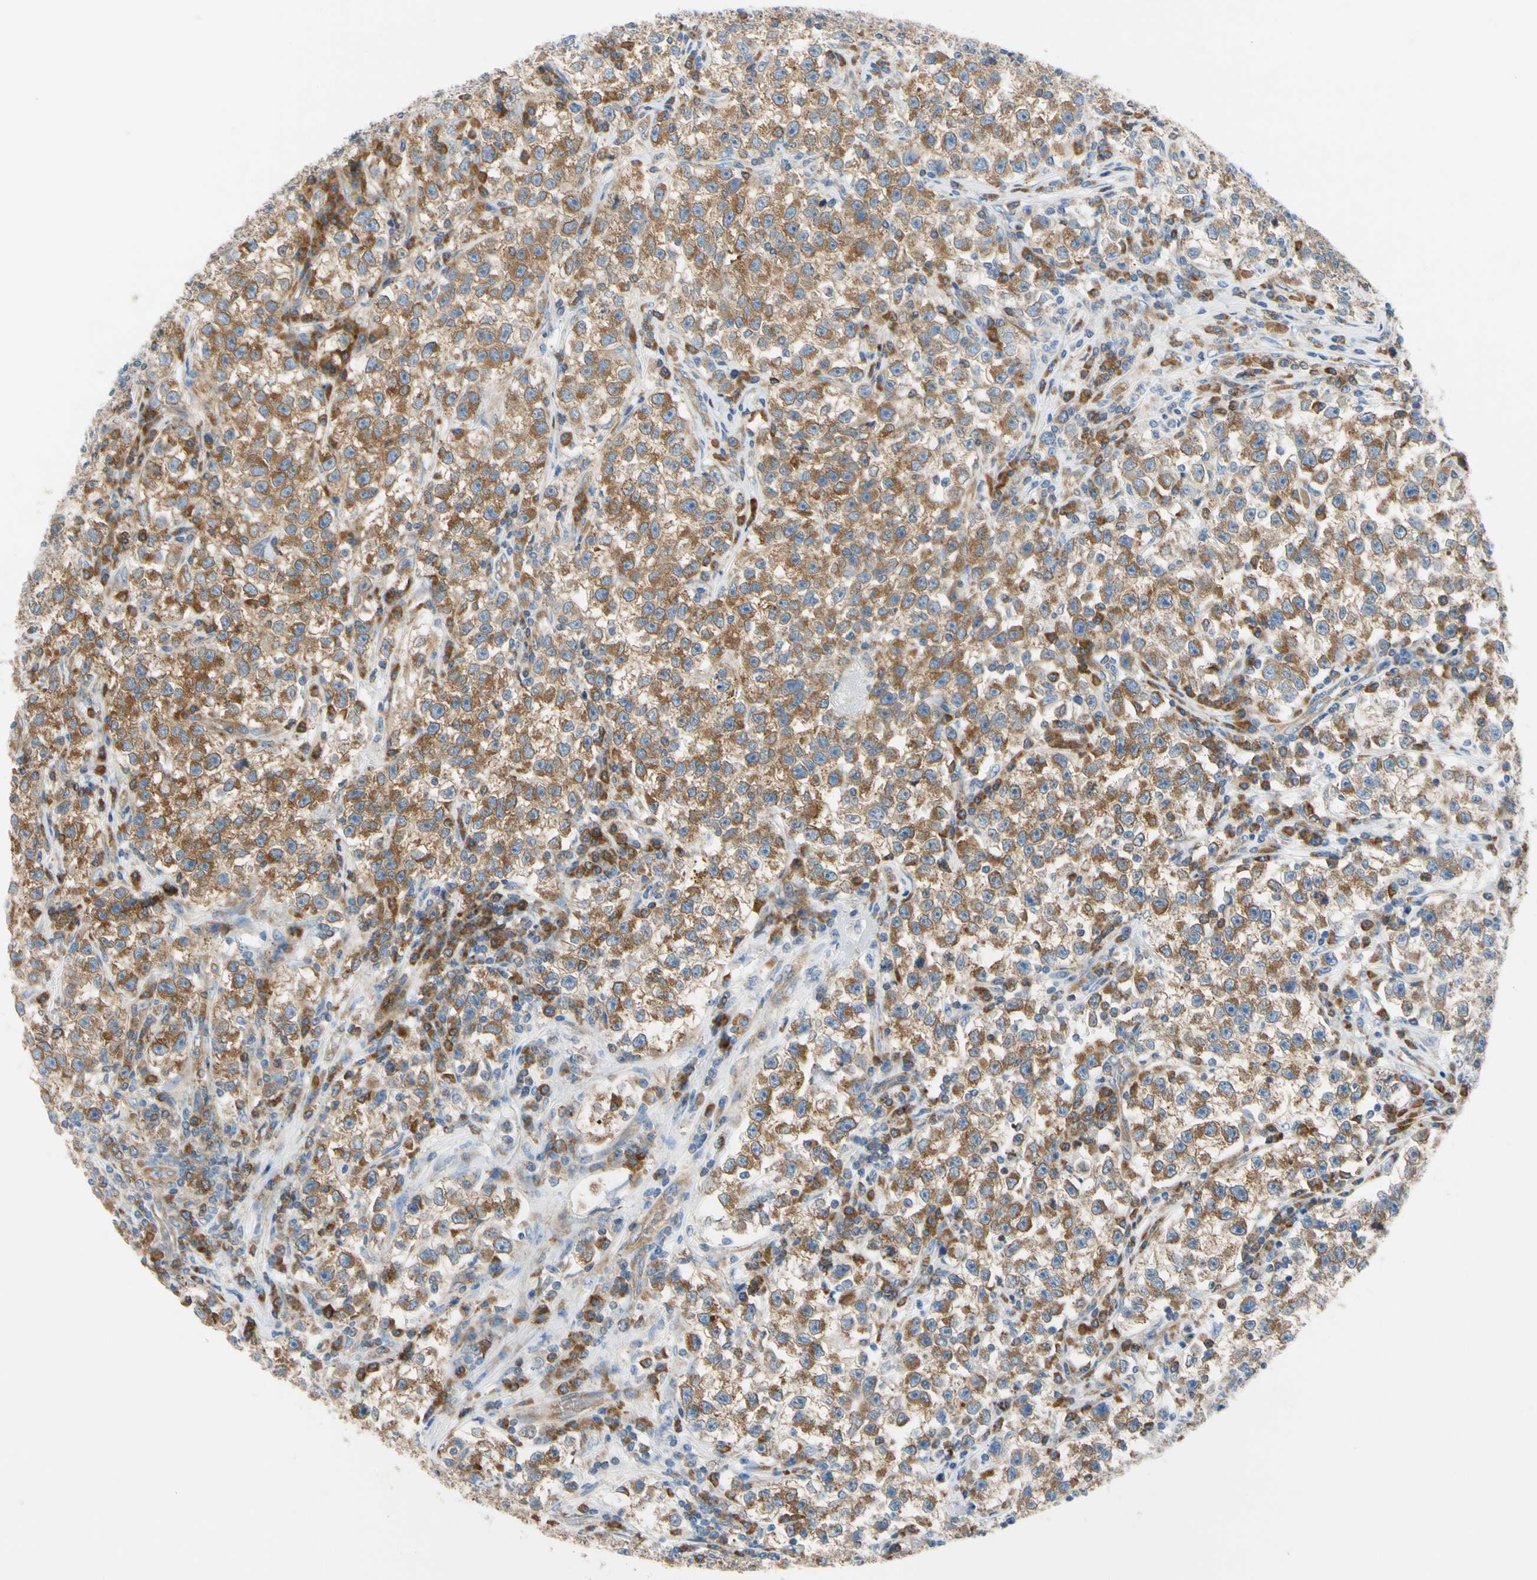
{"staining": {"intensity": "moderate", "quantity": ">75%", "location": "cytoplasmic/membranous"}, "tissue": "testis cancer", "cell_type": "Tumor cells", "image_type": "cancer", "snomed": [{"axis": "morphology", "description": "Seminoma, NOS"}, {"axis": "topography", "description": "Testis"}], "caption": "An immunohistochemistry image of neoplastic tissue is shown. Protein staining in brown shows moderate cytoplasmic/membranous positivity in testis seminoma within tumor cells.", "gene": "GPHN", "patient": {"sex": "male", "age": 22}}